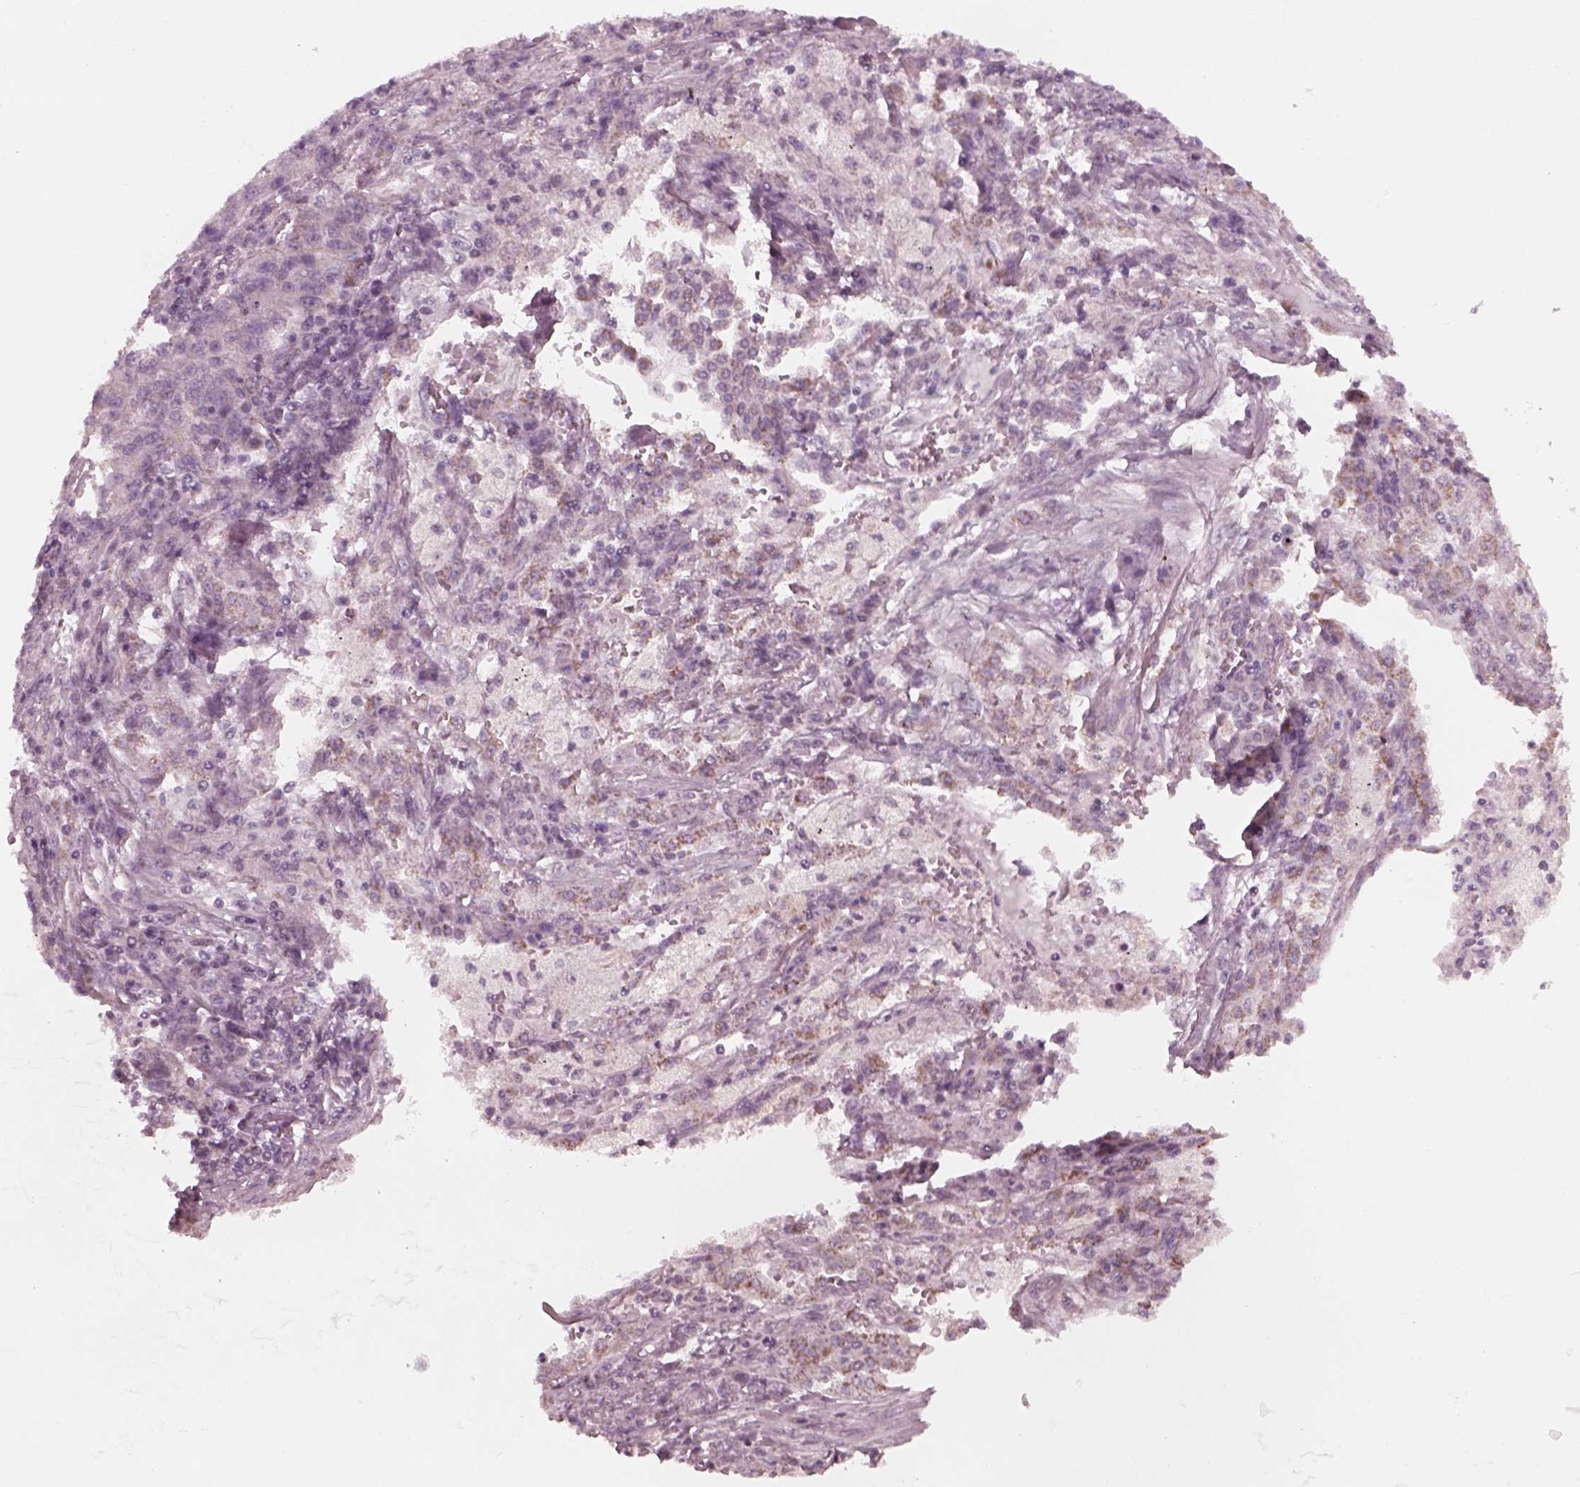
{"staining": {"intensity": "moderate", "quantity": "<25%", "location": "cytoplasmic/membranous"}, "tissue": "lung cancer", "cell_type": "Tumor cells", "image_type": "cancer", "snomed": [{"axis": "morphology", "description": "Adenocarcinoma, NOS"}, {"axis": "topography", "description": "Lung"}], "caption": "This histopathology image exhibits immunohistochemistry staining of human lung cancer, with low moderate cytoplasmic/membranous staining in approximately <25% of tumor cells.", "gene": "CELSR3", "patient": {"sex": "male", "age": 57}}